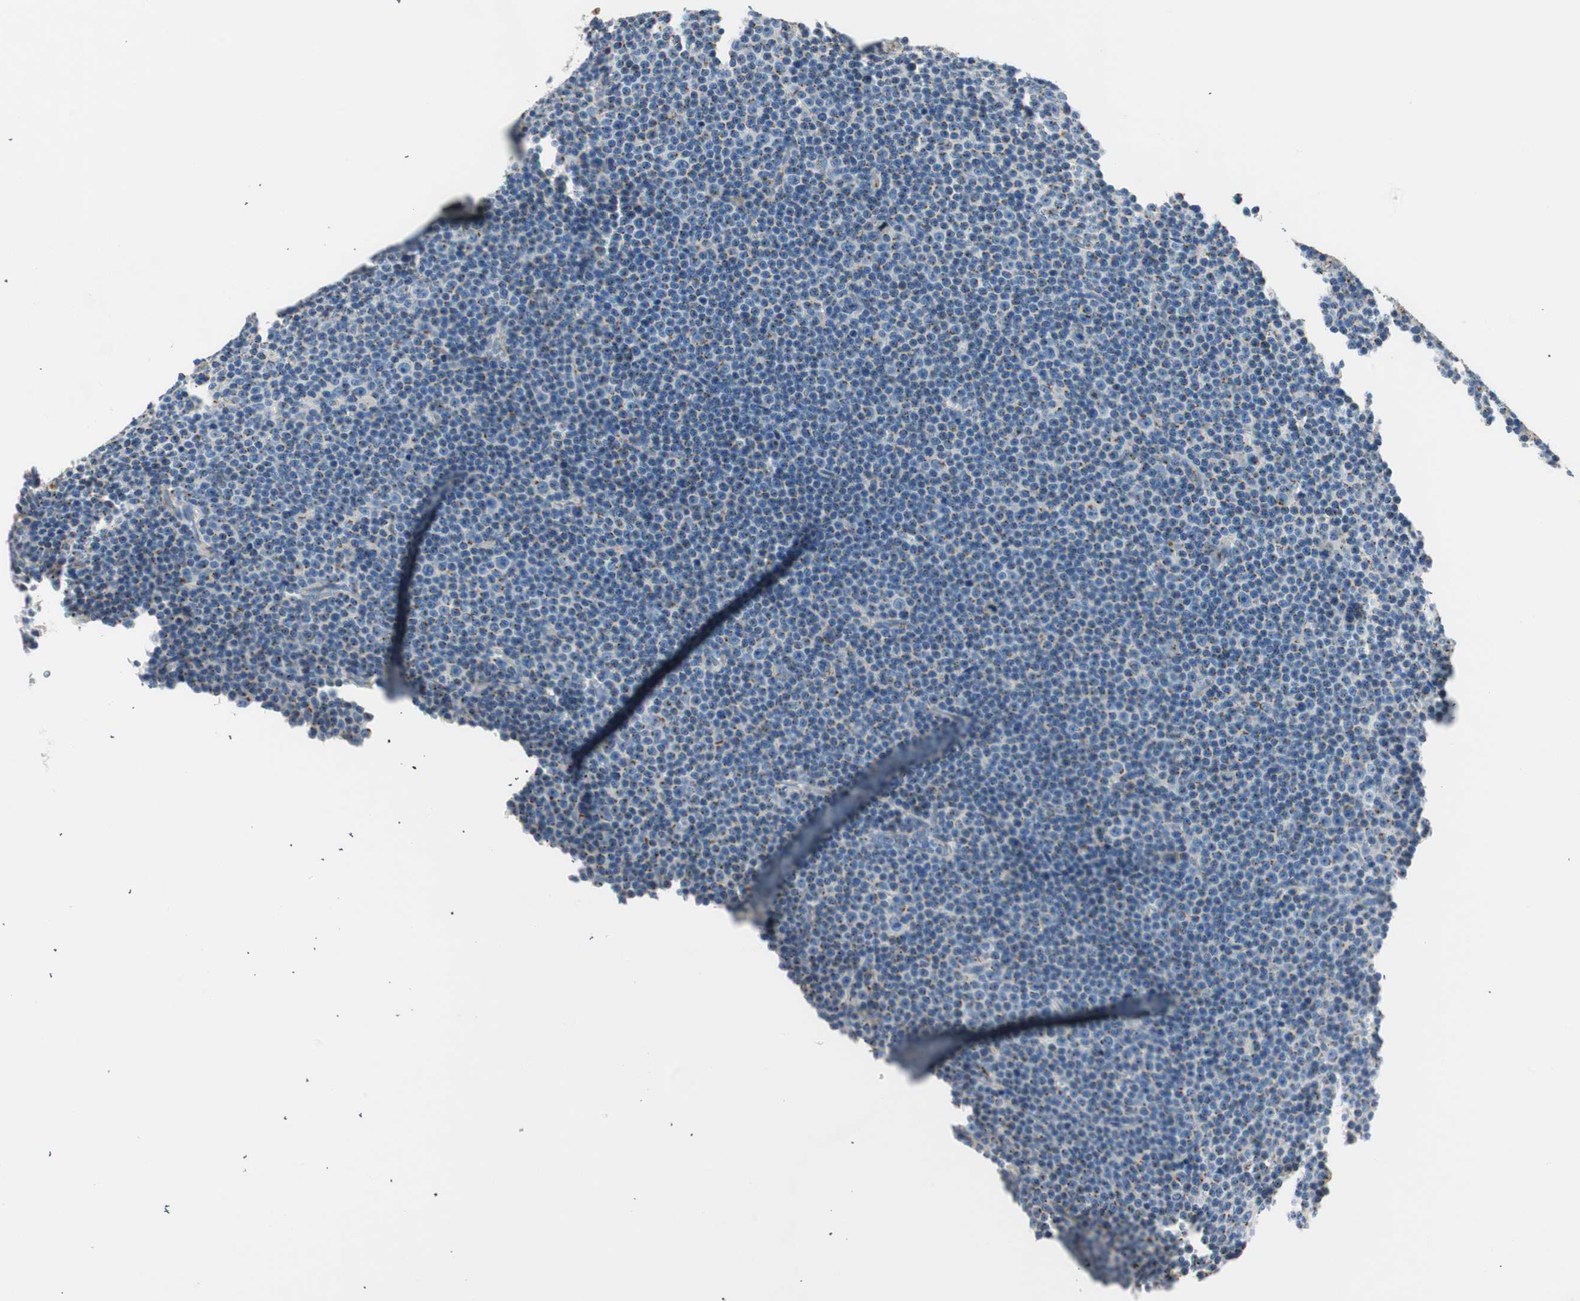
{"staining": {"intensity": "moderate", "quantity": "25%-75%", "location": "cytoplasmic/membranous"}, "tissue": "lymphoma", "cell_type": "Tumor cells", "image_type": "cancer", "snomed": [{"axis": "morphology", "description": "Malignant lymphoma, non-Hodgkin's type, Low grade"}, {"axis": "topography", "description": "Lymph node"}], "caption": "The image displays staining of malignant lymphoma, non-Hodgkin's type (low-grade), revealing moderate cytoplasmic/membranous protein expression (brown color) within tumor cells.", "gene": "TMF1", "patient": {"sex": "female", "age": 67}}